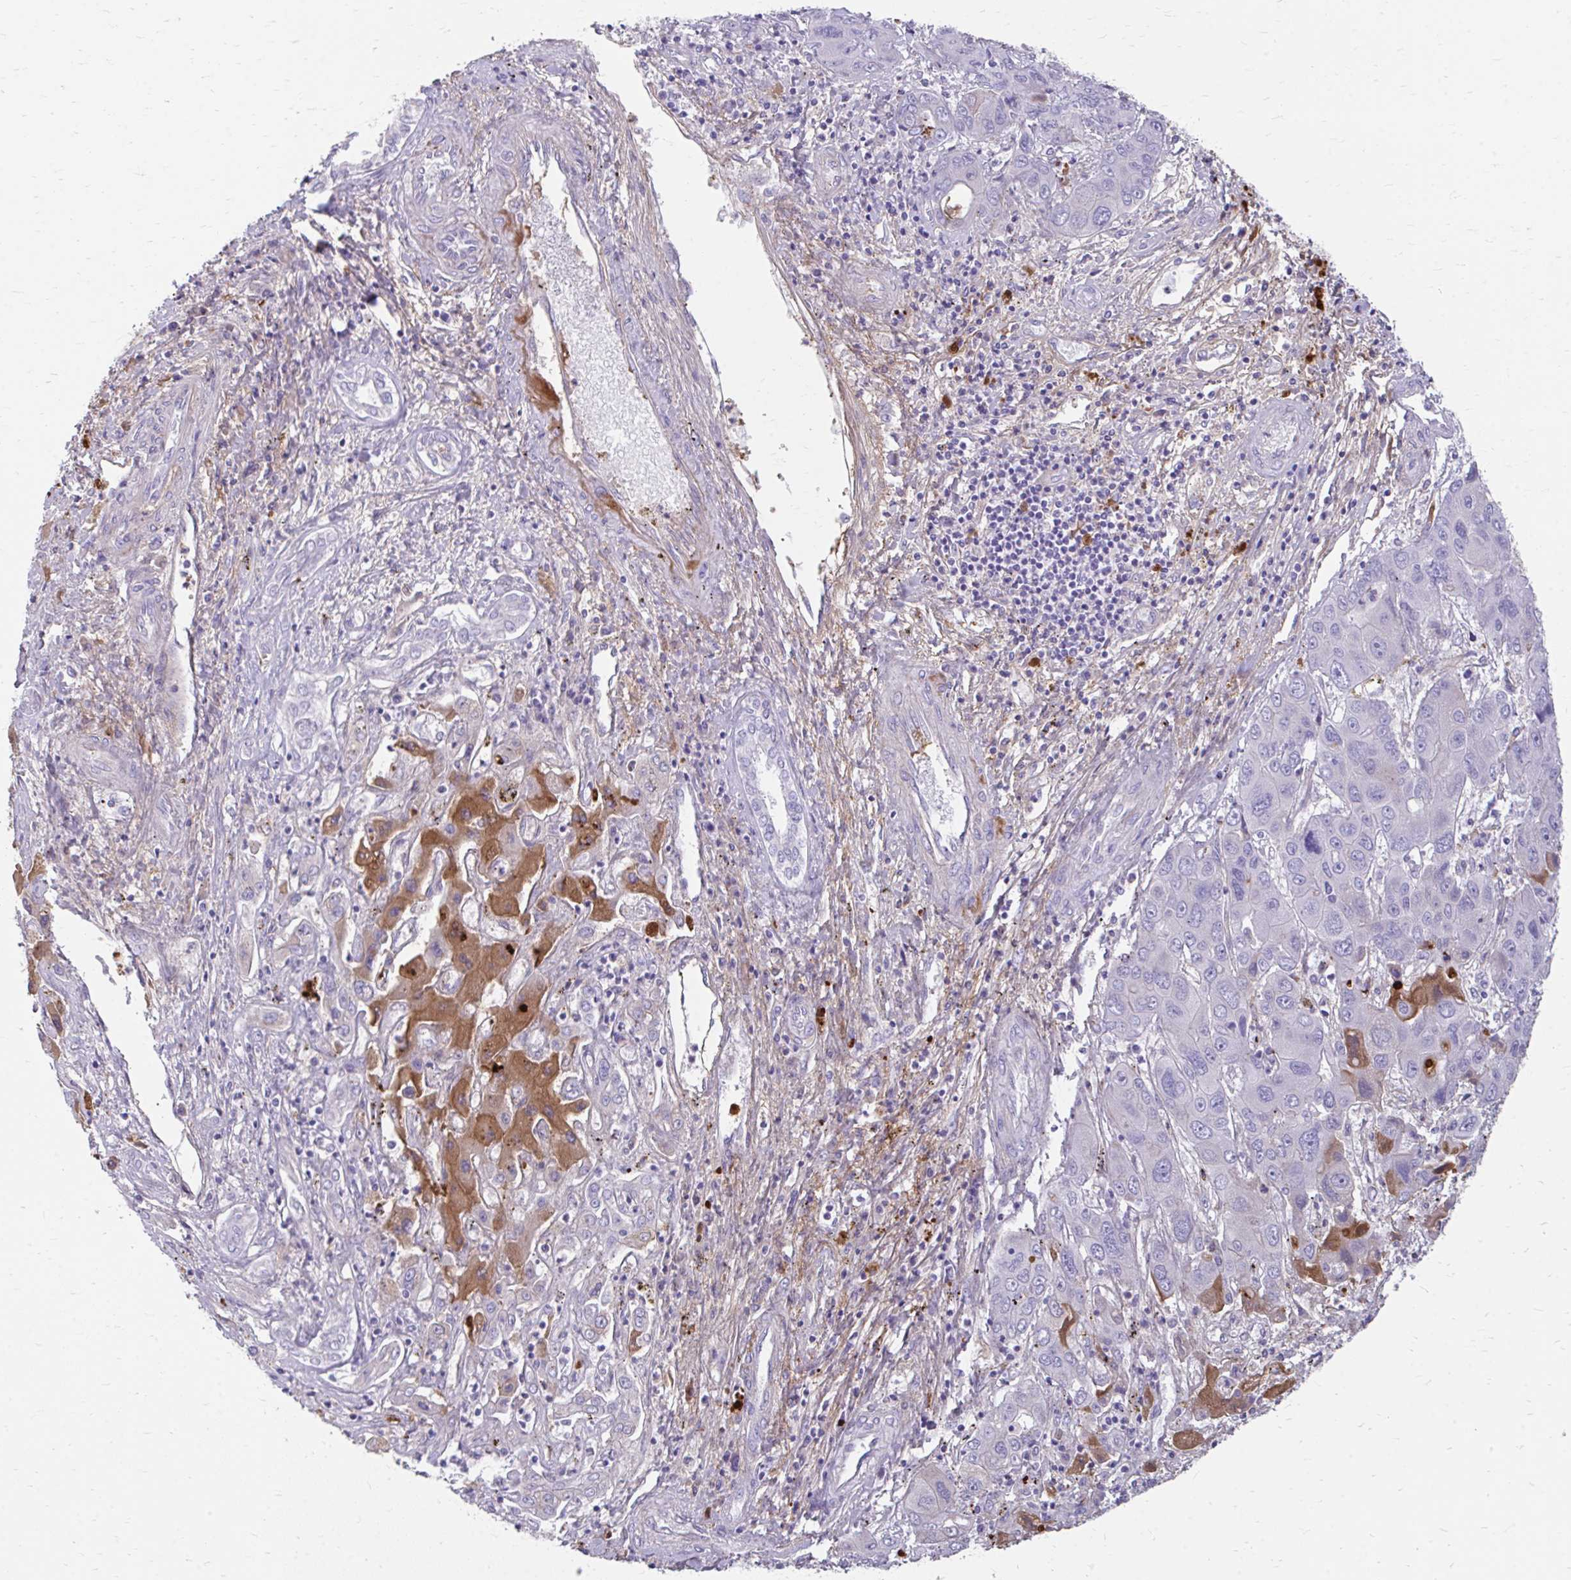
{"staining": {"intensity": "moderate", "quantity": "<25%", "location": "cytoplasmic/membranous"}, "tissue": "liver cancer", "cell_type": "Tumor cells", "image_type": "cancer", "snomed": [{"axis": "morphology", "description": "Cholangiocarcinoma"}, {"axis": "topography", "description": "Liver"}], "caption": "Human cholangiocarcinoma (liver) stained for a protein (brown) exhibits moderate cytoplasmic/membranous positive staining in about <25% of tumor cells.", "gene": "CFH", "patient": {"sex": "male", "age": 67}}